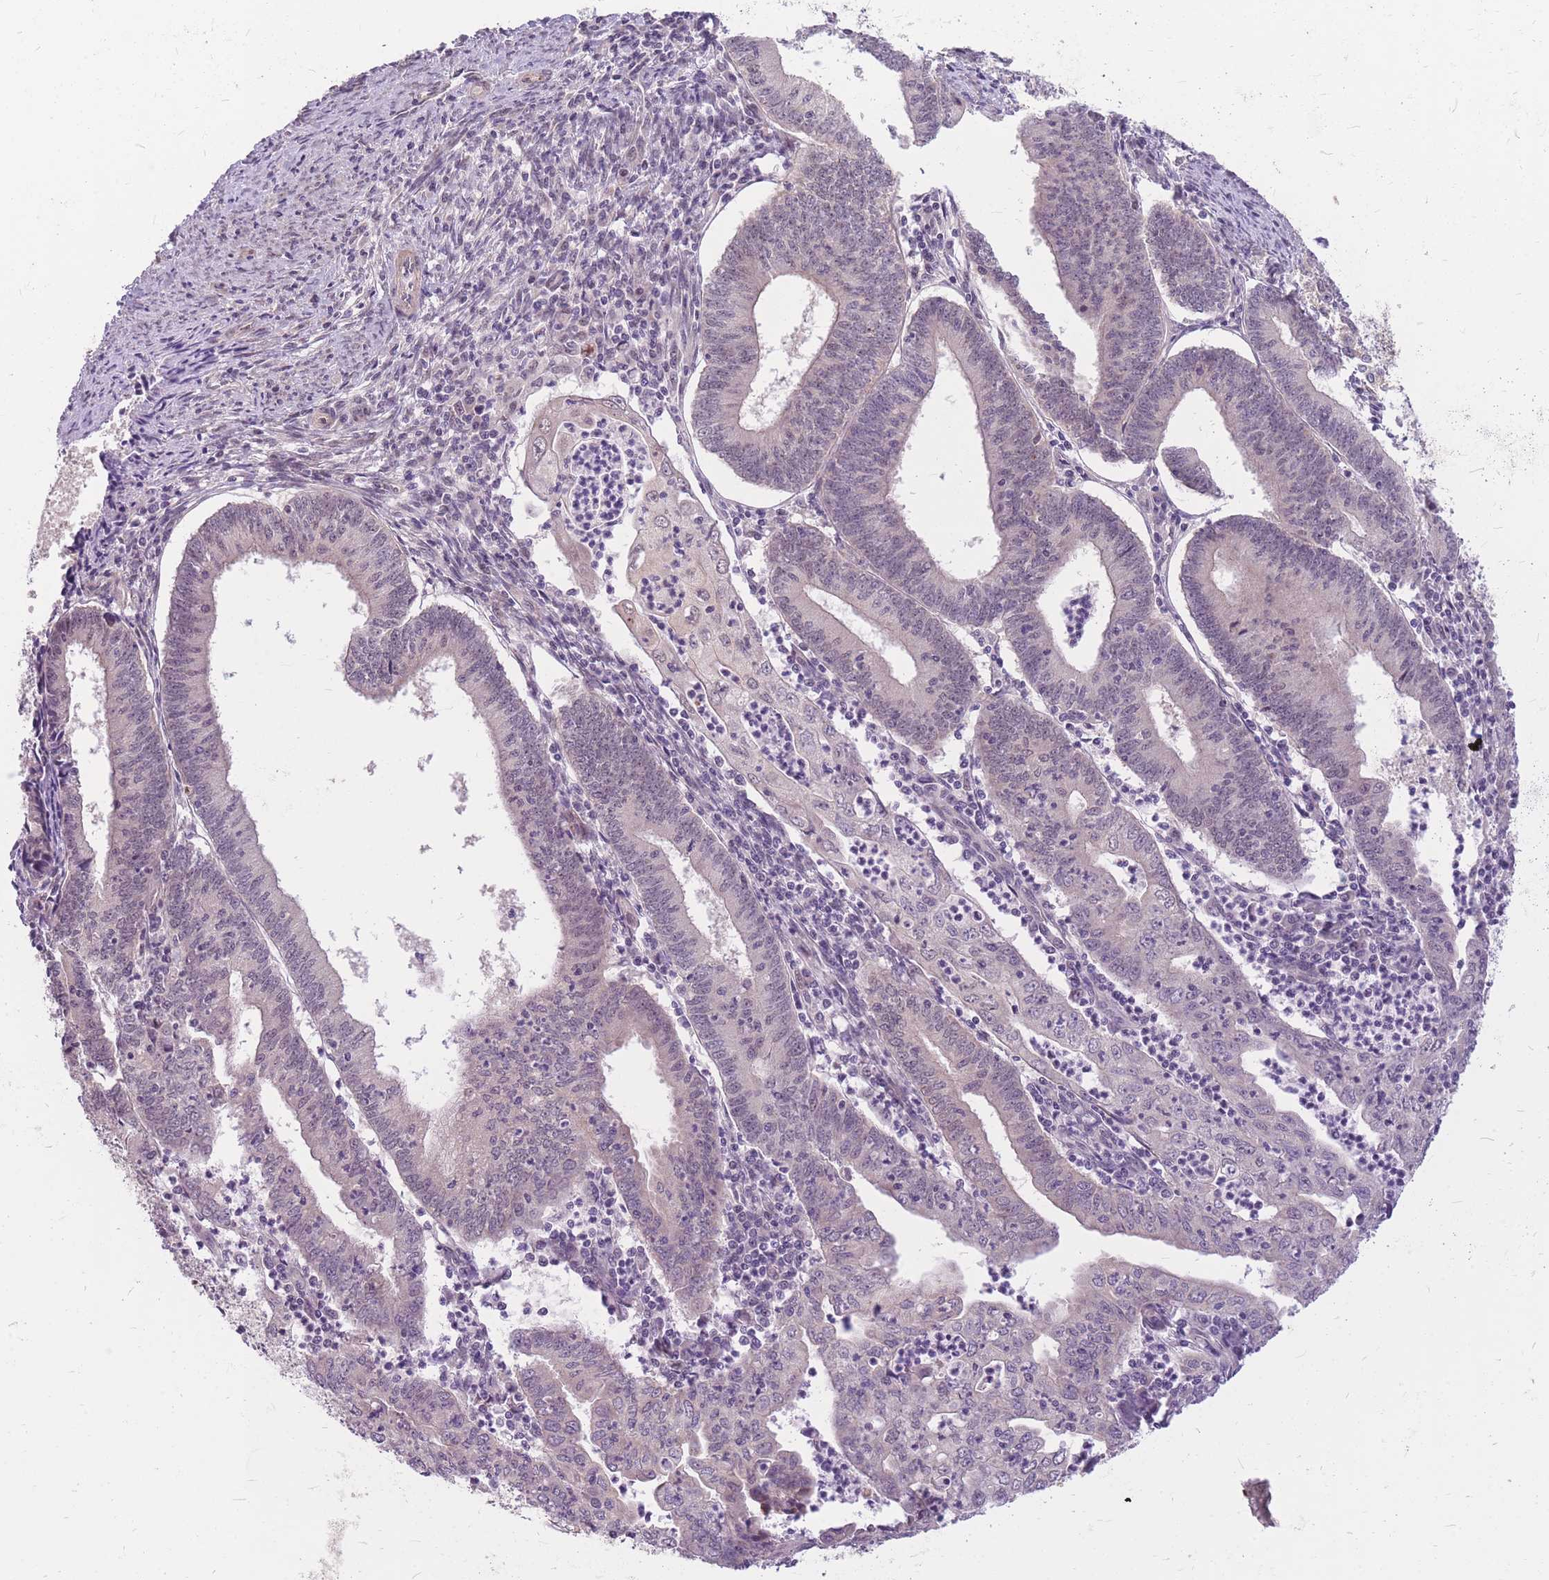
{"staining": {"intensity": "negative", "quantity": "none", "location": "none"}, "tissue": "endometrial cancer", "cell_type": "Tumor cells", "image_type": "cancer", "snomed": [{"axis": "morphology", "description": "Adenocarcinoma, NOS"}, {"axis": "topography", "description": "Endometrium"}], "caption": "Immunohistochemical staining of endometrial adenocarcinoma exhibits no significant staining in tumor cells.", "gene": "ERCC2", "patient": {"sex": "female", "age": 60}}